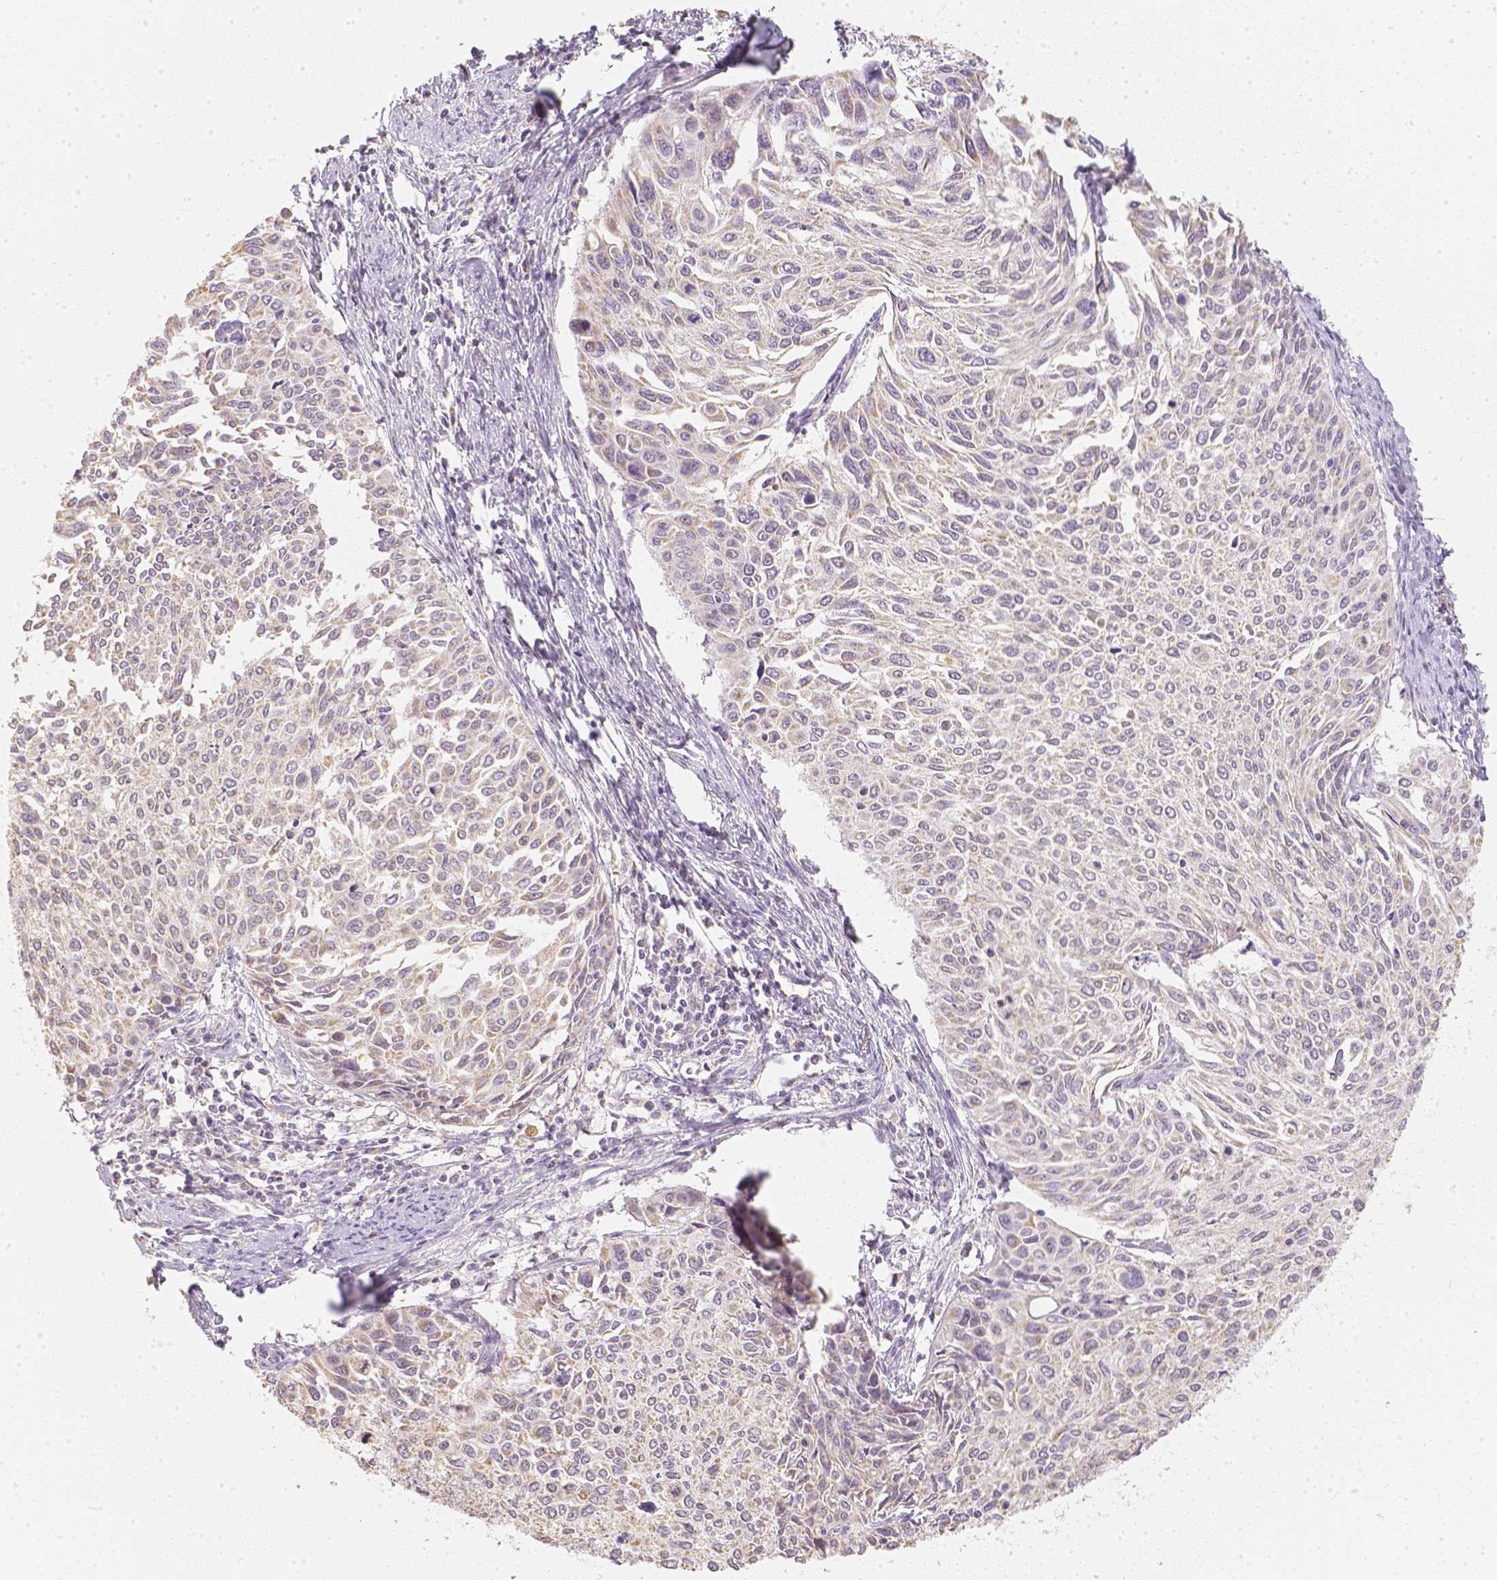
{"staining": {"intensity": "negative", "quantity": "none", "location": "none"}, "tissue": "cervical cancer", "cell_type": "Tumor cells", "image_type": "cancer", "snomed": [{"axis": "morphology", "description": "Squamous cell carcinoma, NOS"}, {"axis": "topography", "description": "Cervix"}], "caption": "The immunohistochemistry (IHC) photomicrograph has no significant positivity in tumor cells of cervical cancer (squamous cell carcinoma) tissue.", "gene": "NVL", "patient": {"sex": "female", "age": 50}}